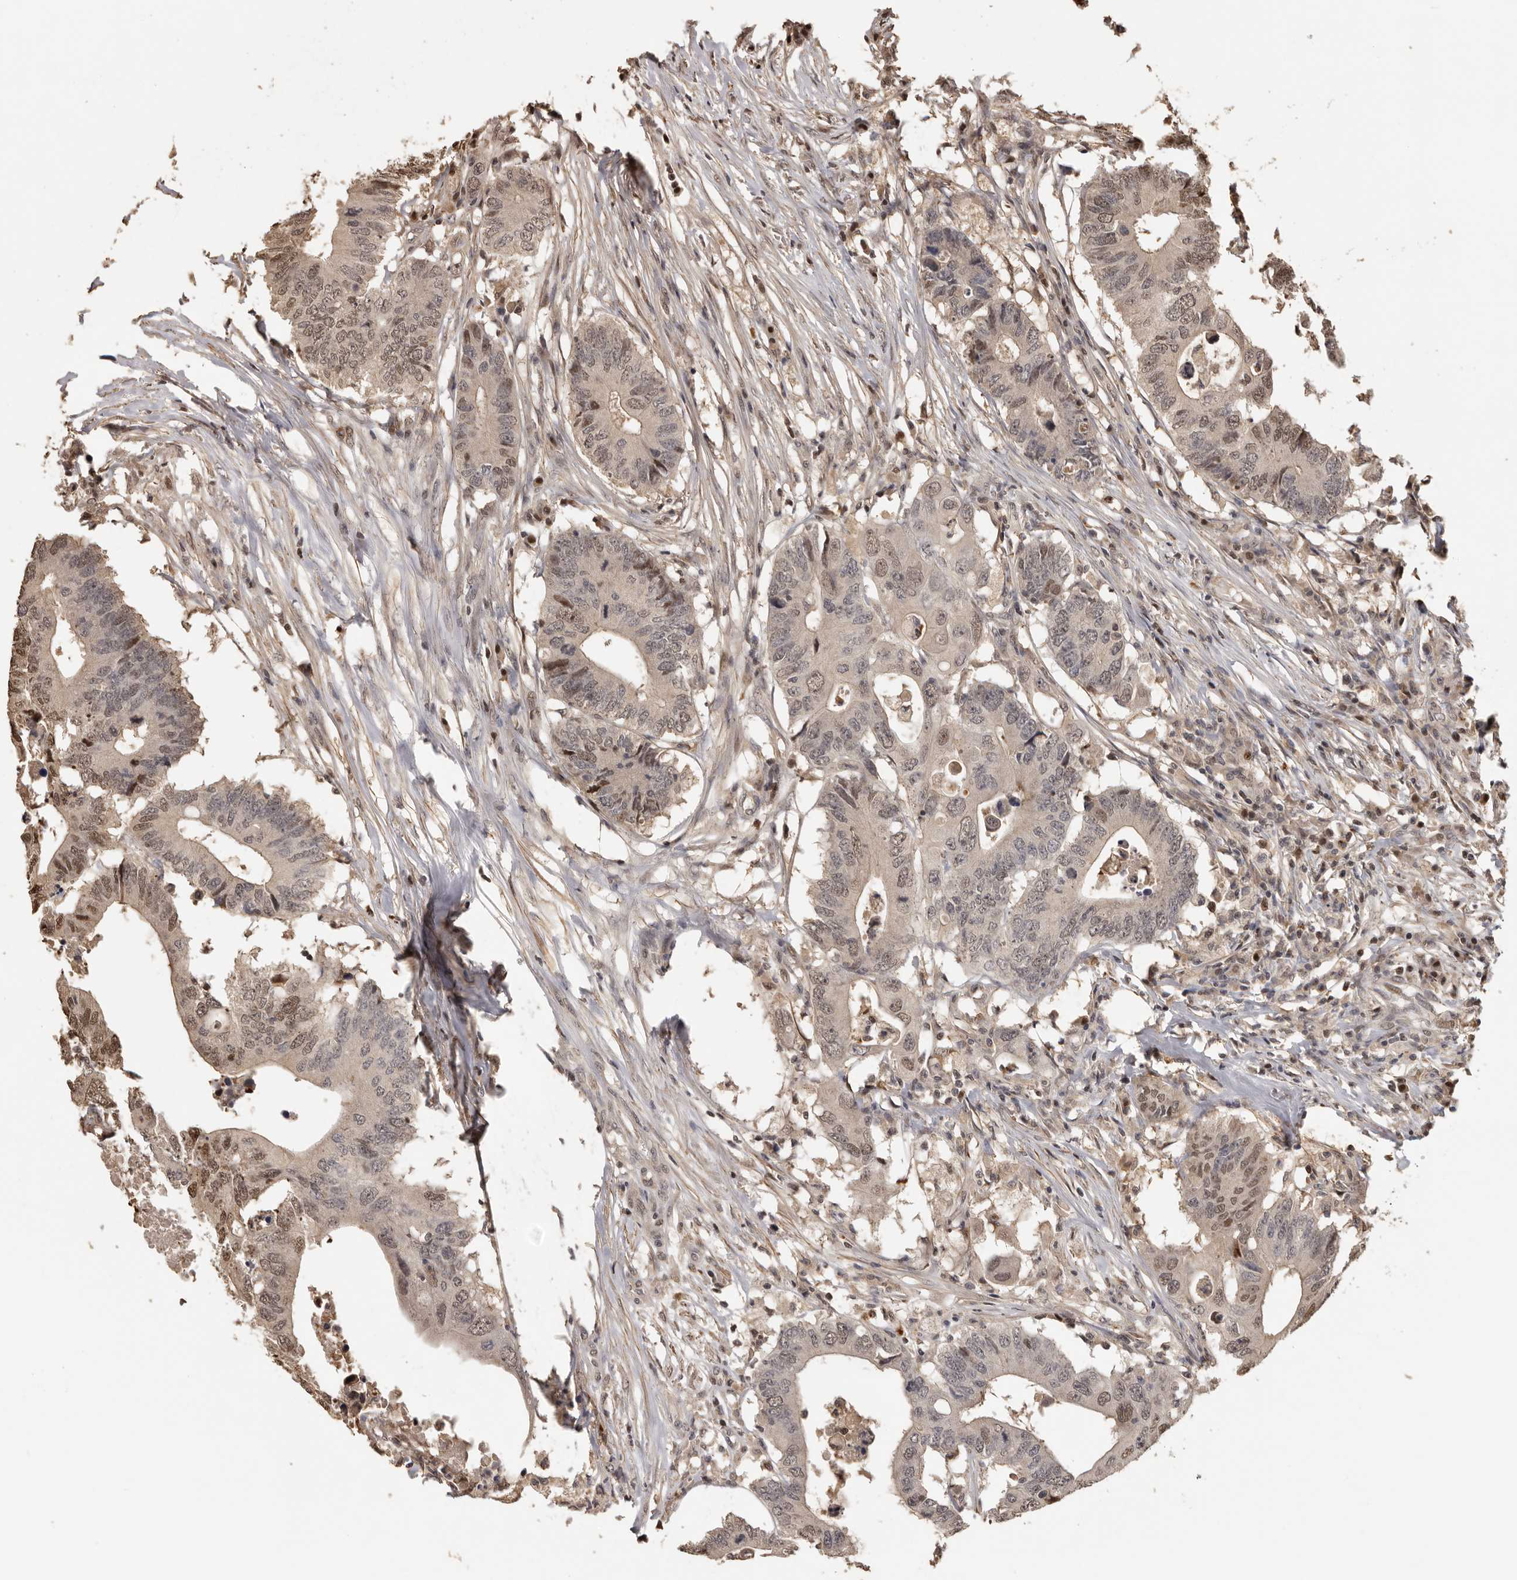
{"staining": {"intensity": "moderate", "quantity": "25%-75%", "location": "nuclear"}, "tissue": "colorectal cancer", "cell_type": "Tumor cells", "image_type": "cancer", "snomed": [{"axis": "morphology", "description": "Adenocarcinoma, NOS"}, {"axis": "topography", "description": "Colon"}], "caption": "Colorectal adenocarcinoma tissue demonstrates moderate nuclear staining in about 25%-75% of tumor cells", "gene": "KIF2B", "patient": {"sex": "male", "age": 71}}